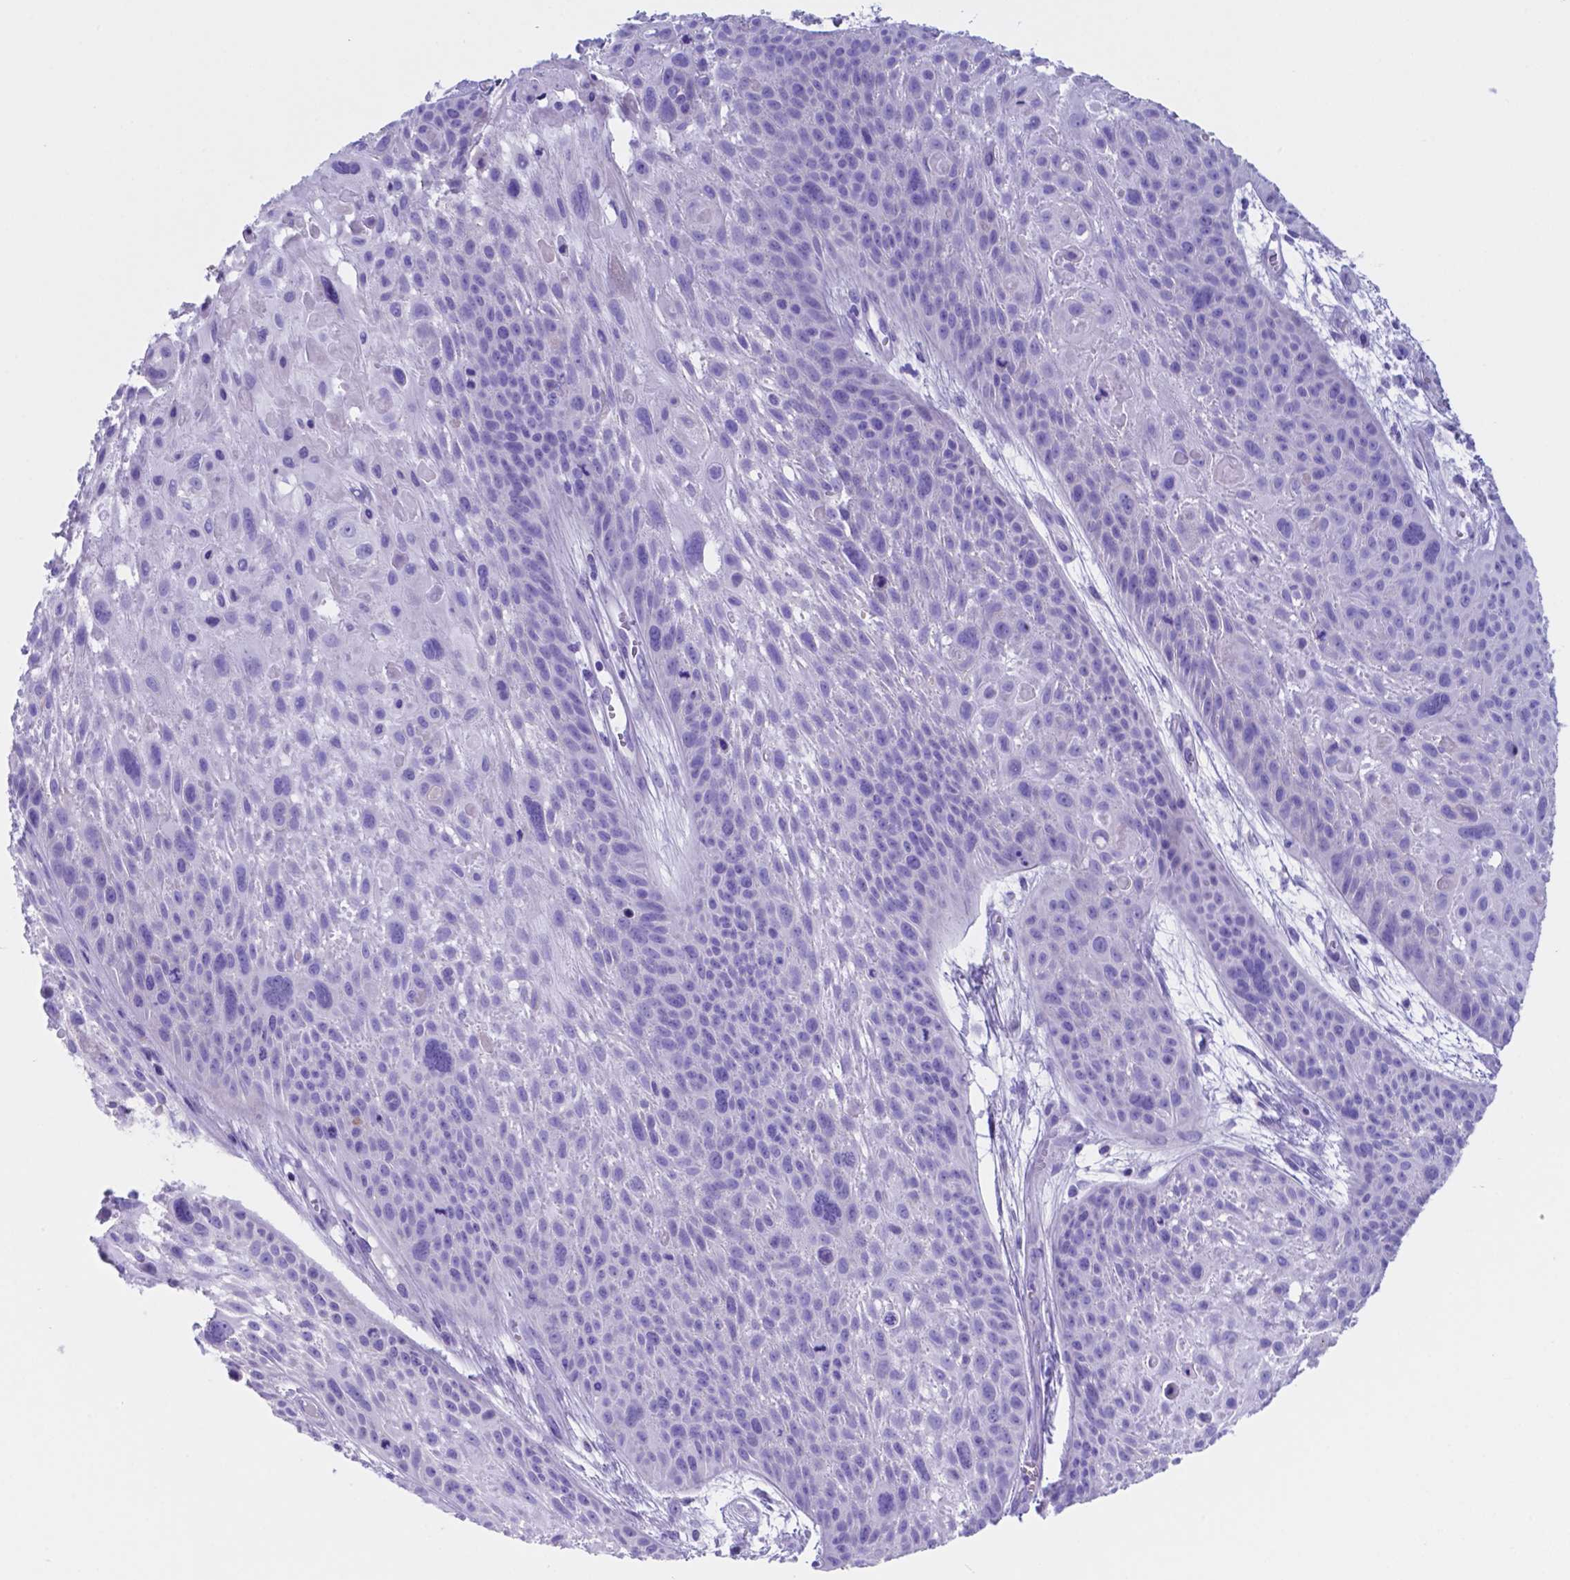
{"staining": {"intensity": "negative", "quantity": "none", "location": "none"}, "tissue": "skin cancer", "cell_type": "Tumor cells", "image_type": "cancer", "snomed": [{"axis": "morphology", "description": "Squamous cell carcinoma, NOS"}, {"axis": "topography", "description": "Skin"}, {"axis": "topography", "description": "Anal"}], "caption": "Tumor cells show no significant protein staining in skin cancer (squamous cell carcinoma).", "gene": "DNAAF8", "patient": {"sex": "female", "age": 75}}